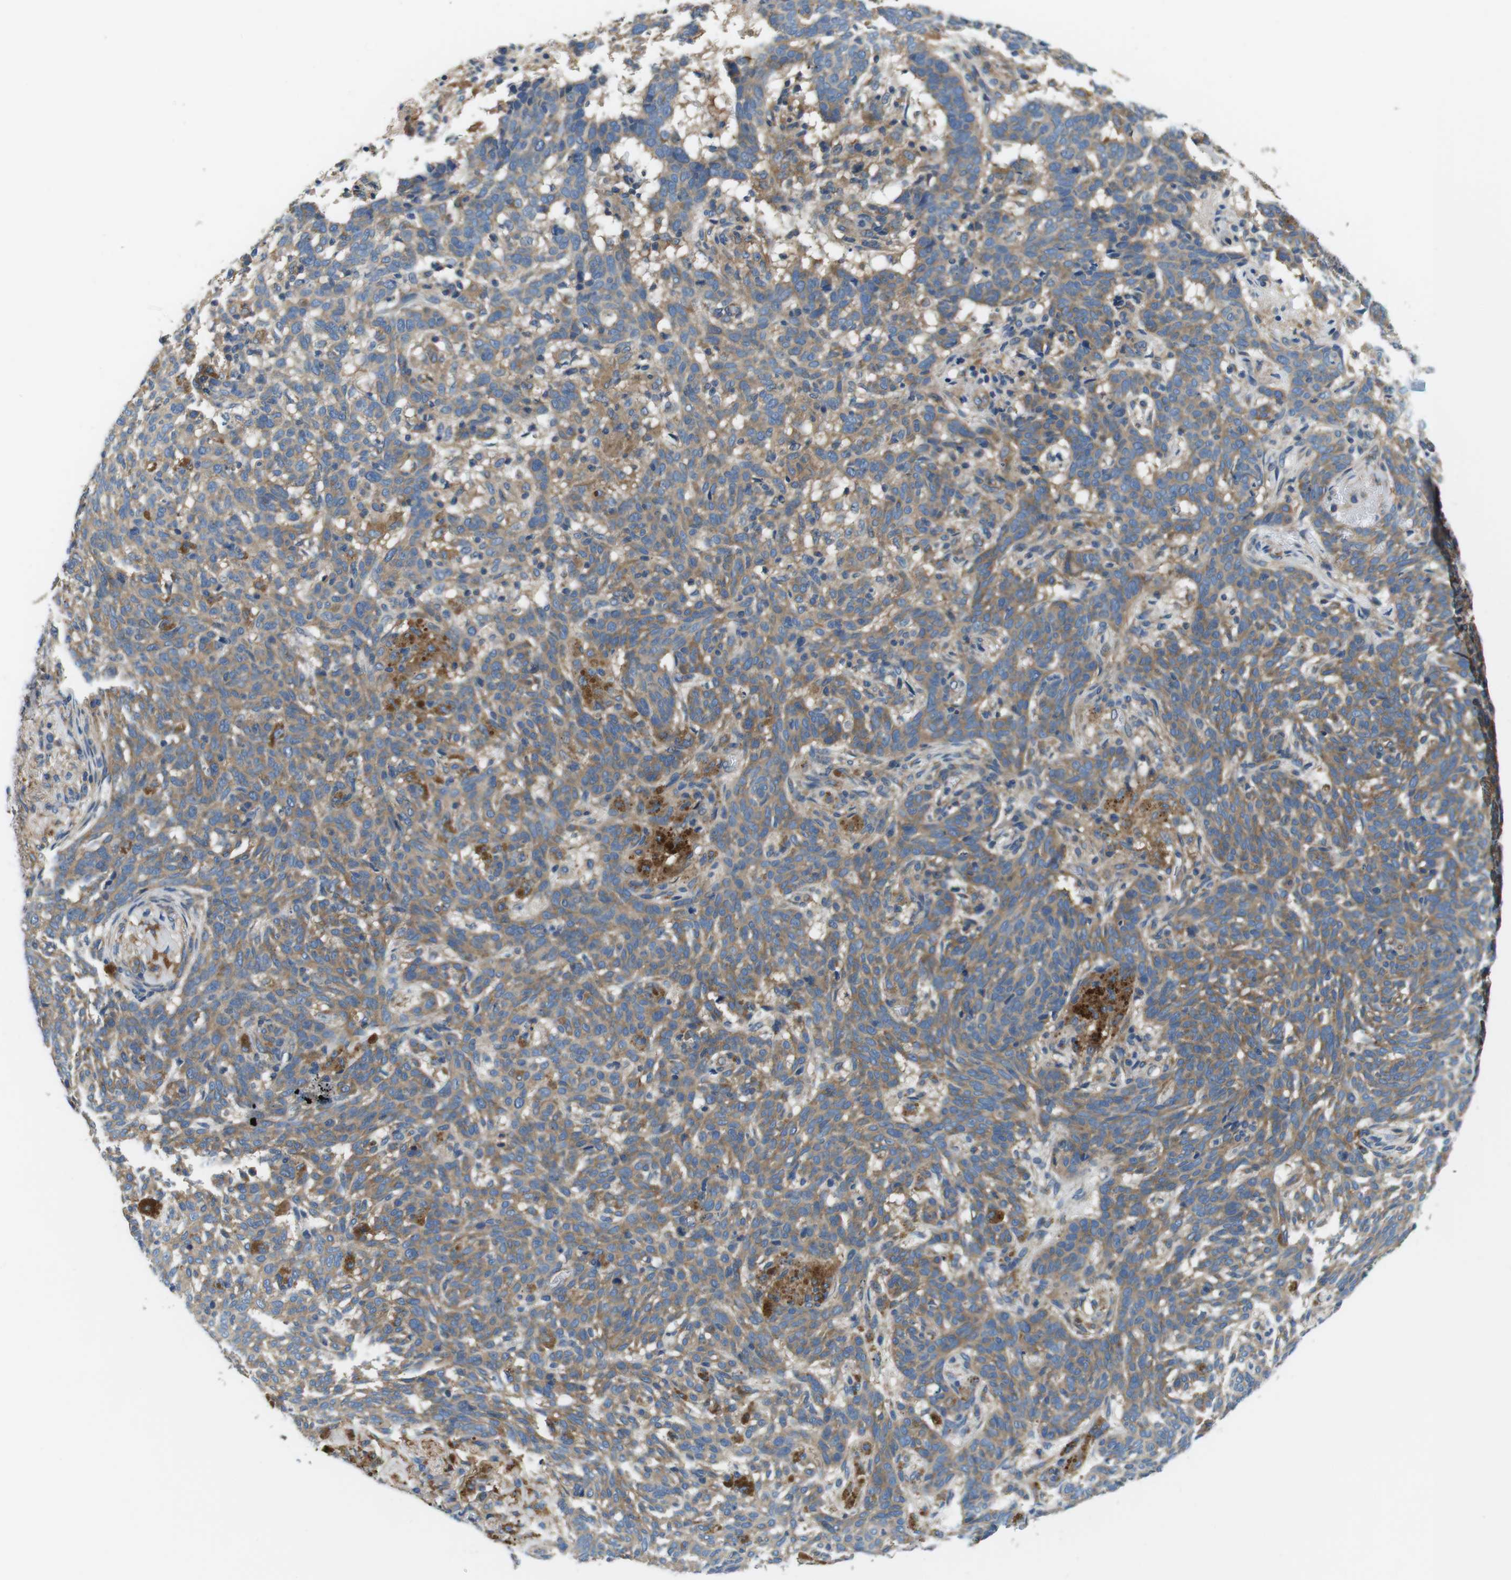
{"staining": {"intensity": "moderate", "quantity": ">75%", "location": "cytoplasmic/membranous"}, "tissue": "skin cancer", "cell_type": "Tumor cells", "image_type": "cancer", "snomed": [{"axis": "morphology", "description": "Basal cell carcinoma"}, {"axis": "topography", "description": "Skin"}], "caption": "This micrograph demonstrates basal cell carcinoma (skin) stained with IHC to label a protein in brown. The cytoplasmic/membranous of tumor cells show moderate positivity for the protein. Nuclei are counter-stained blue.", "gene": "DENND4C", "patient": {"sex": "male", "age": 85}}